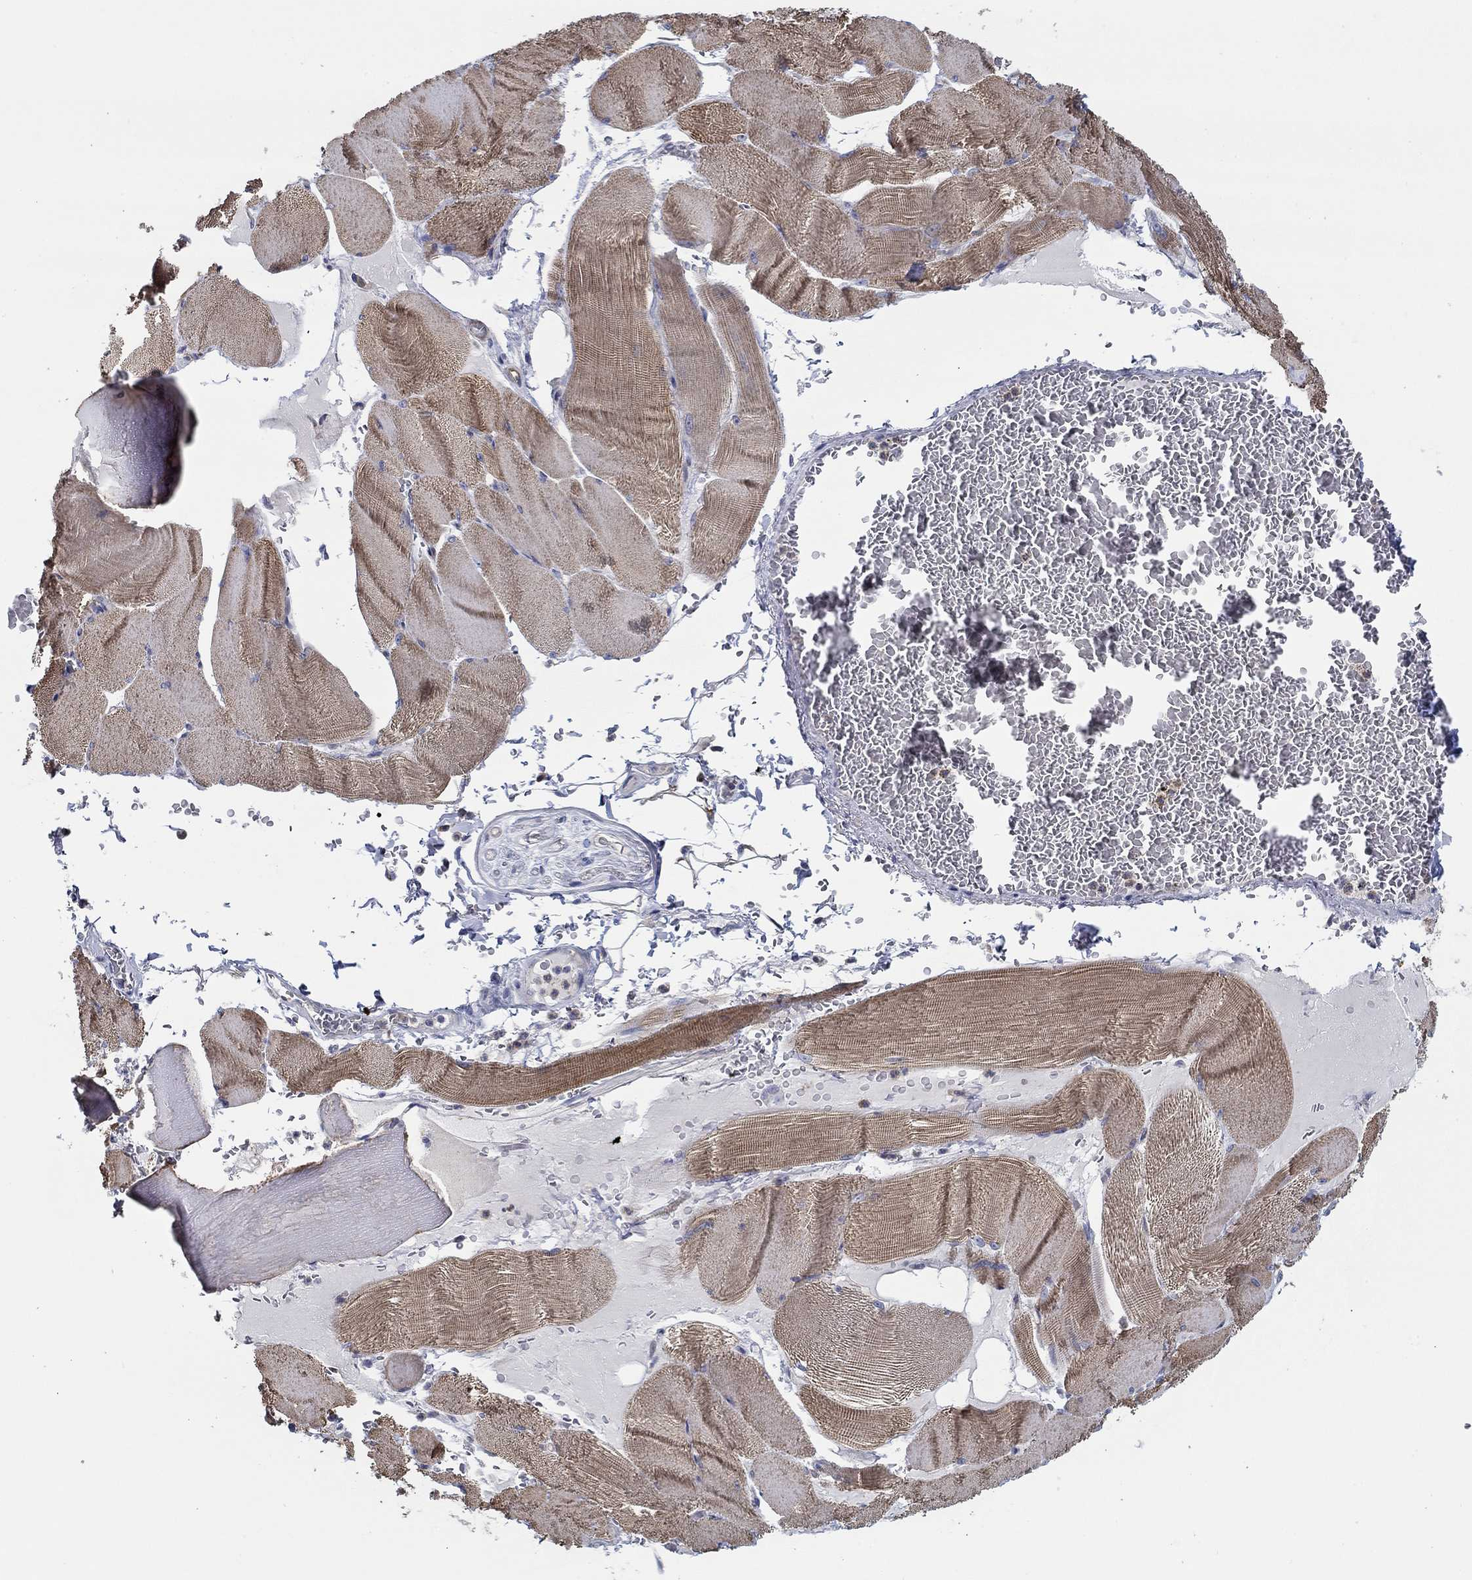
{"staining": {"intensity": "moderate", "quantity": "25%-75%", "location": "cytoplasmic/membranous"}, "tissue": "skeletal muscle", "cell_type": "Myocytes", "image_type": "normal", "snomed": [{"axis": "morphology", "description": "Normal tissue, NOS"}, {"axis": "topography", "description": "Skeletal muscle"}], "caption": "Skeletal muscle stained with immunohistochemistry shows moderate cytoplasmic/membranous positivity in about 25%-75% of myocytes.", "gene": "CFAP61", "patient": {"sex": "male", "age": 56}}